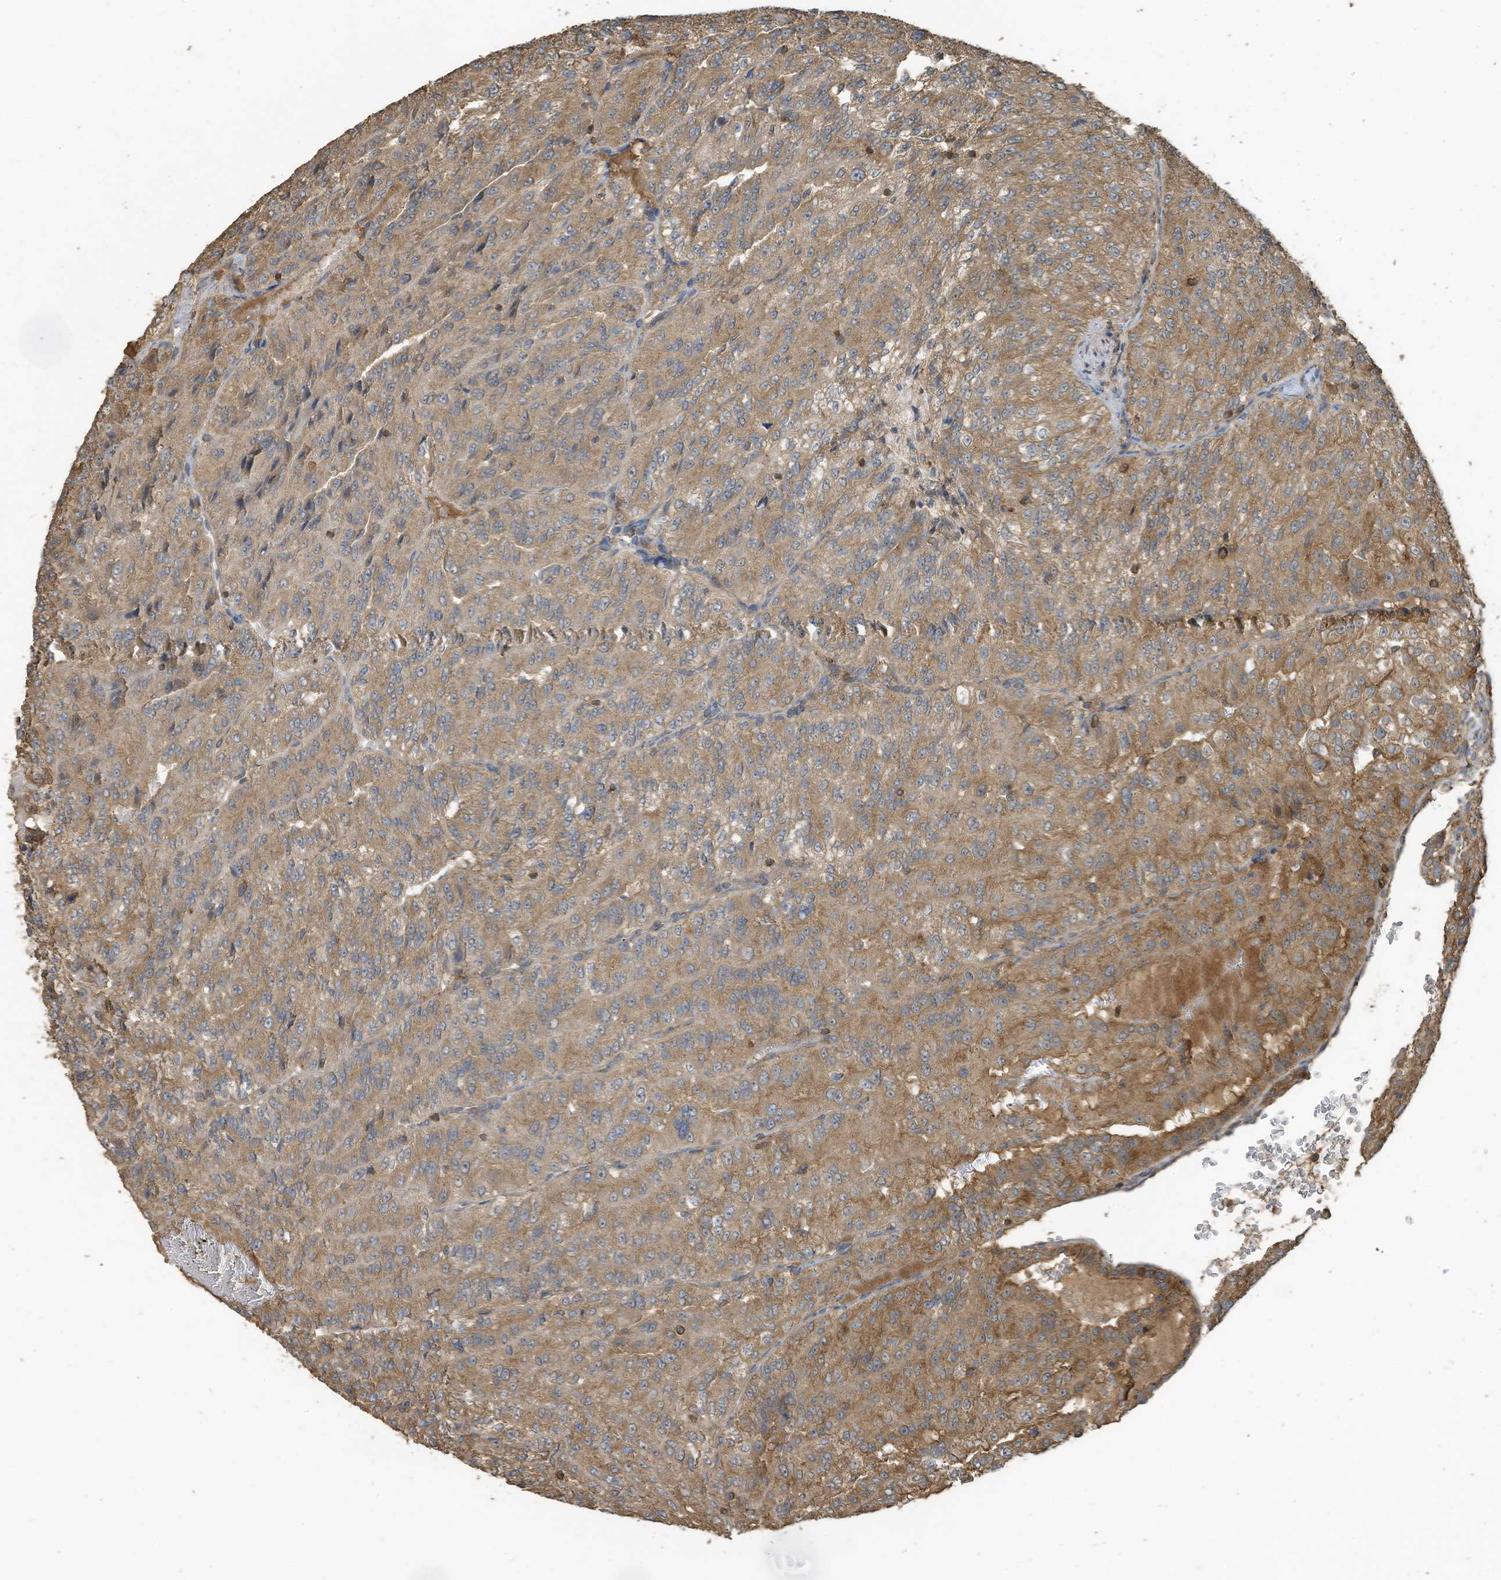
{"staining": {"intensity": "moderate", "quantity": ">75%", "location": "cytoplasmic/membranous"}, "tissue": "renal cancer", "cell_type": "Tumor cells", "image_type": "cancer", "snomed": [{"axis": "morphology", "description": "Adenocarcinoma, NOS"}, {"axis": "topography", "description": "Kidney"}], "caption": "This is a photomicrograph of immunohistochemistry (IHC) staining of renal adenocarcinoma, which shows moderate positivity in the cytoplasmic/membranous of tumor cells.", "gene": "COX10", "patient": {"sex": "female", "age": 63}}